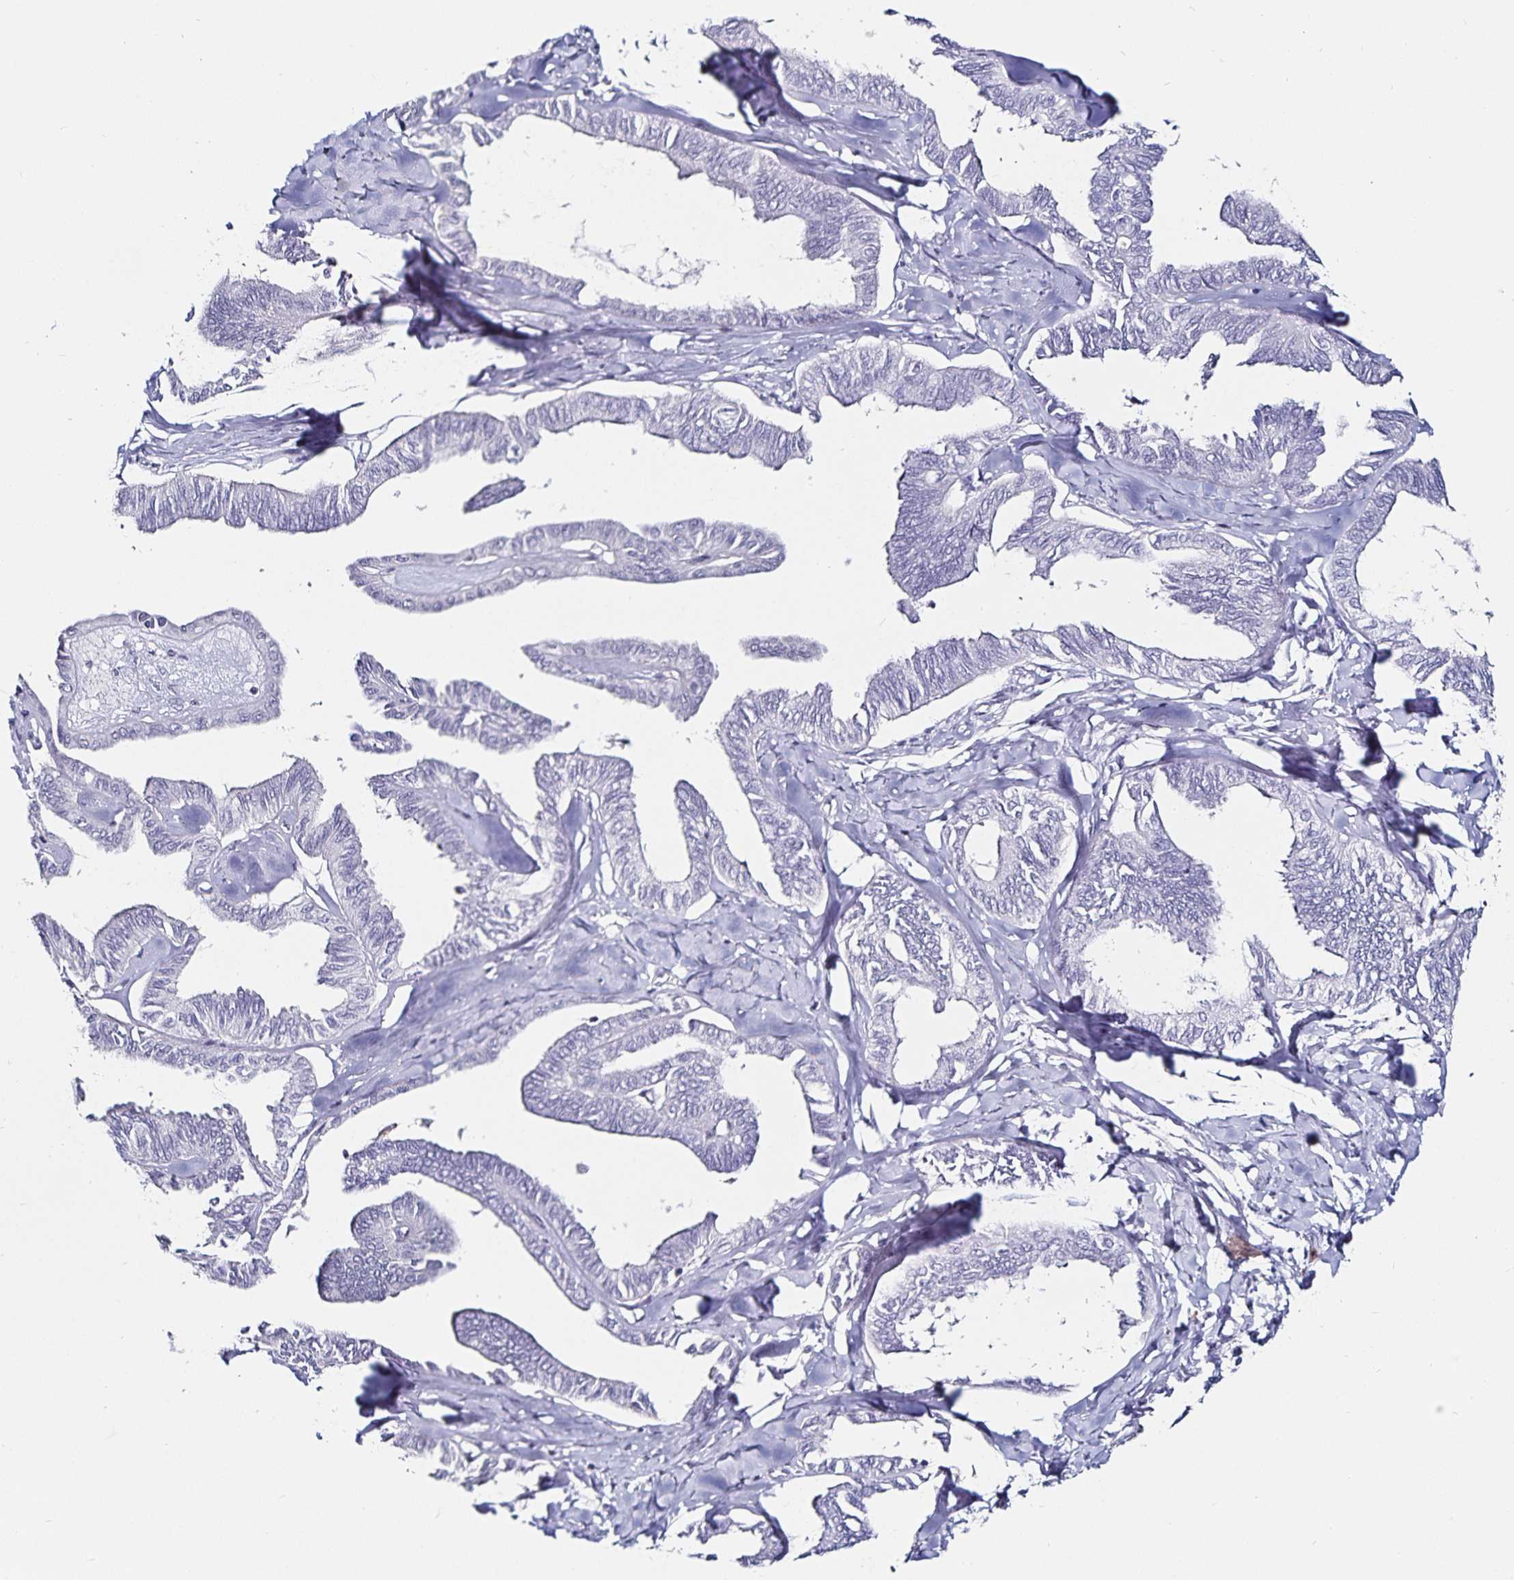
{"staining": {"intensity": "negative", "quantity": "none", "location": "none"}, "tissue": "ovarian cancer", "cell_type": "Tumor cells", "image_type": "cancer", "snomed": [{"axis": "morphology", "description": "Carcinoma, endometroid"}, {"axis": "topography", "description": "Ovary"}], "caption": "Tumor cells show no significant positivity in endometroid carcinoma (ovarian).", "gene": "TSPAN7", "patient": {"sex": "female", "age": 70}}